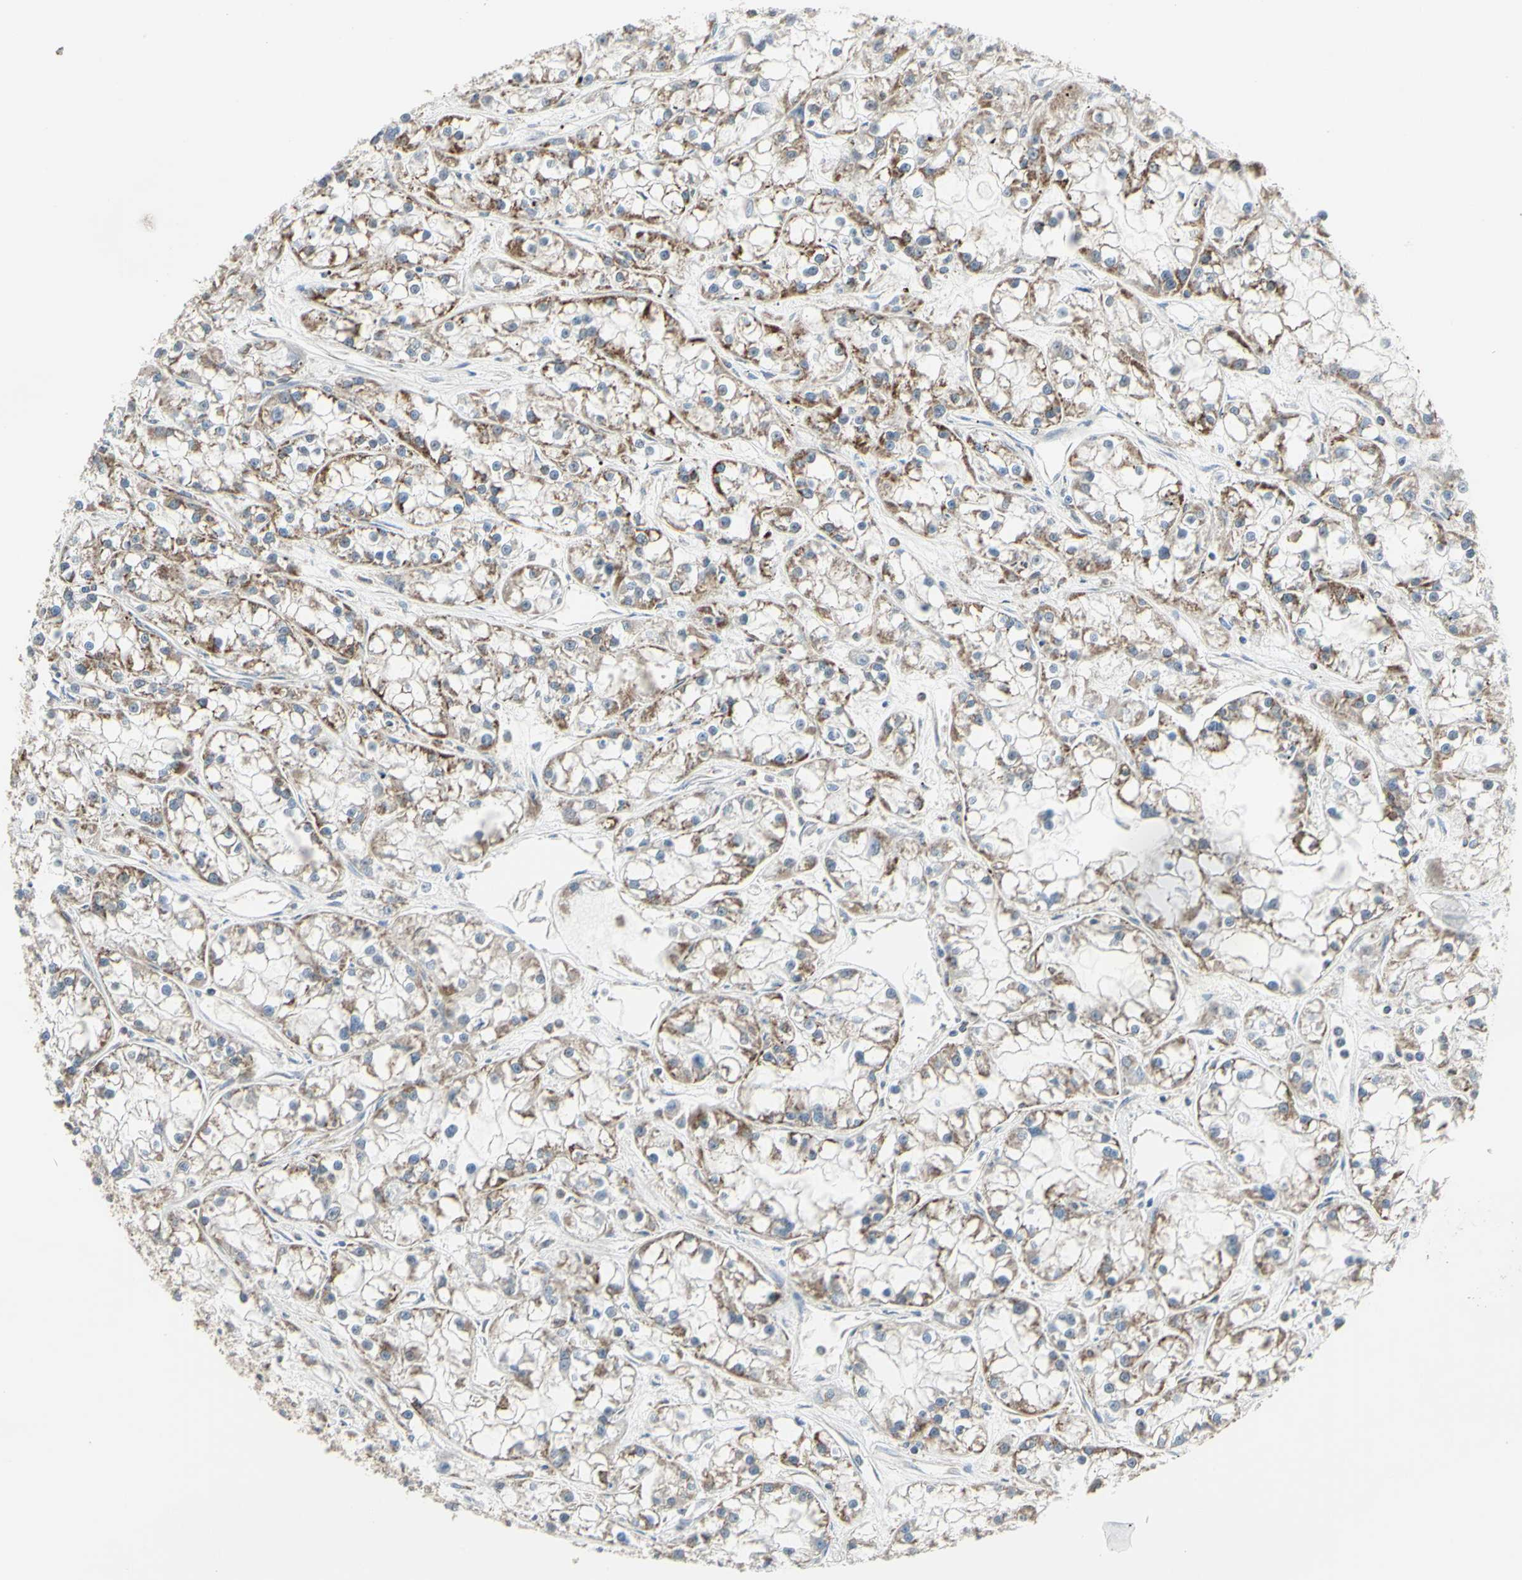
{"staining": {"intensity": "weak", "quantity": "25%-75%", "location": "cytoplasmic/membranous"}, "tissue": "renal cancer", "cell_type": "Tumor cells", "image_type": "cancer", "snomed": [{"axis": "morphology", "description": "Adenocarcinoma, NOS"}, {"axis": "topography", "description": "Kidney"}], "caption": "Adenocarcinoma (renal) stained for a protein (brown) shows weak cytoplasmic/membranous positive positivity in approximately 25%-75% of tumor cells.", "gene": "FAM171B", "patient": {"sex": "female", "age": 52}}